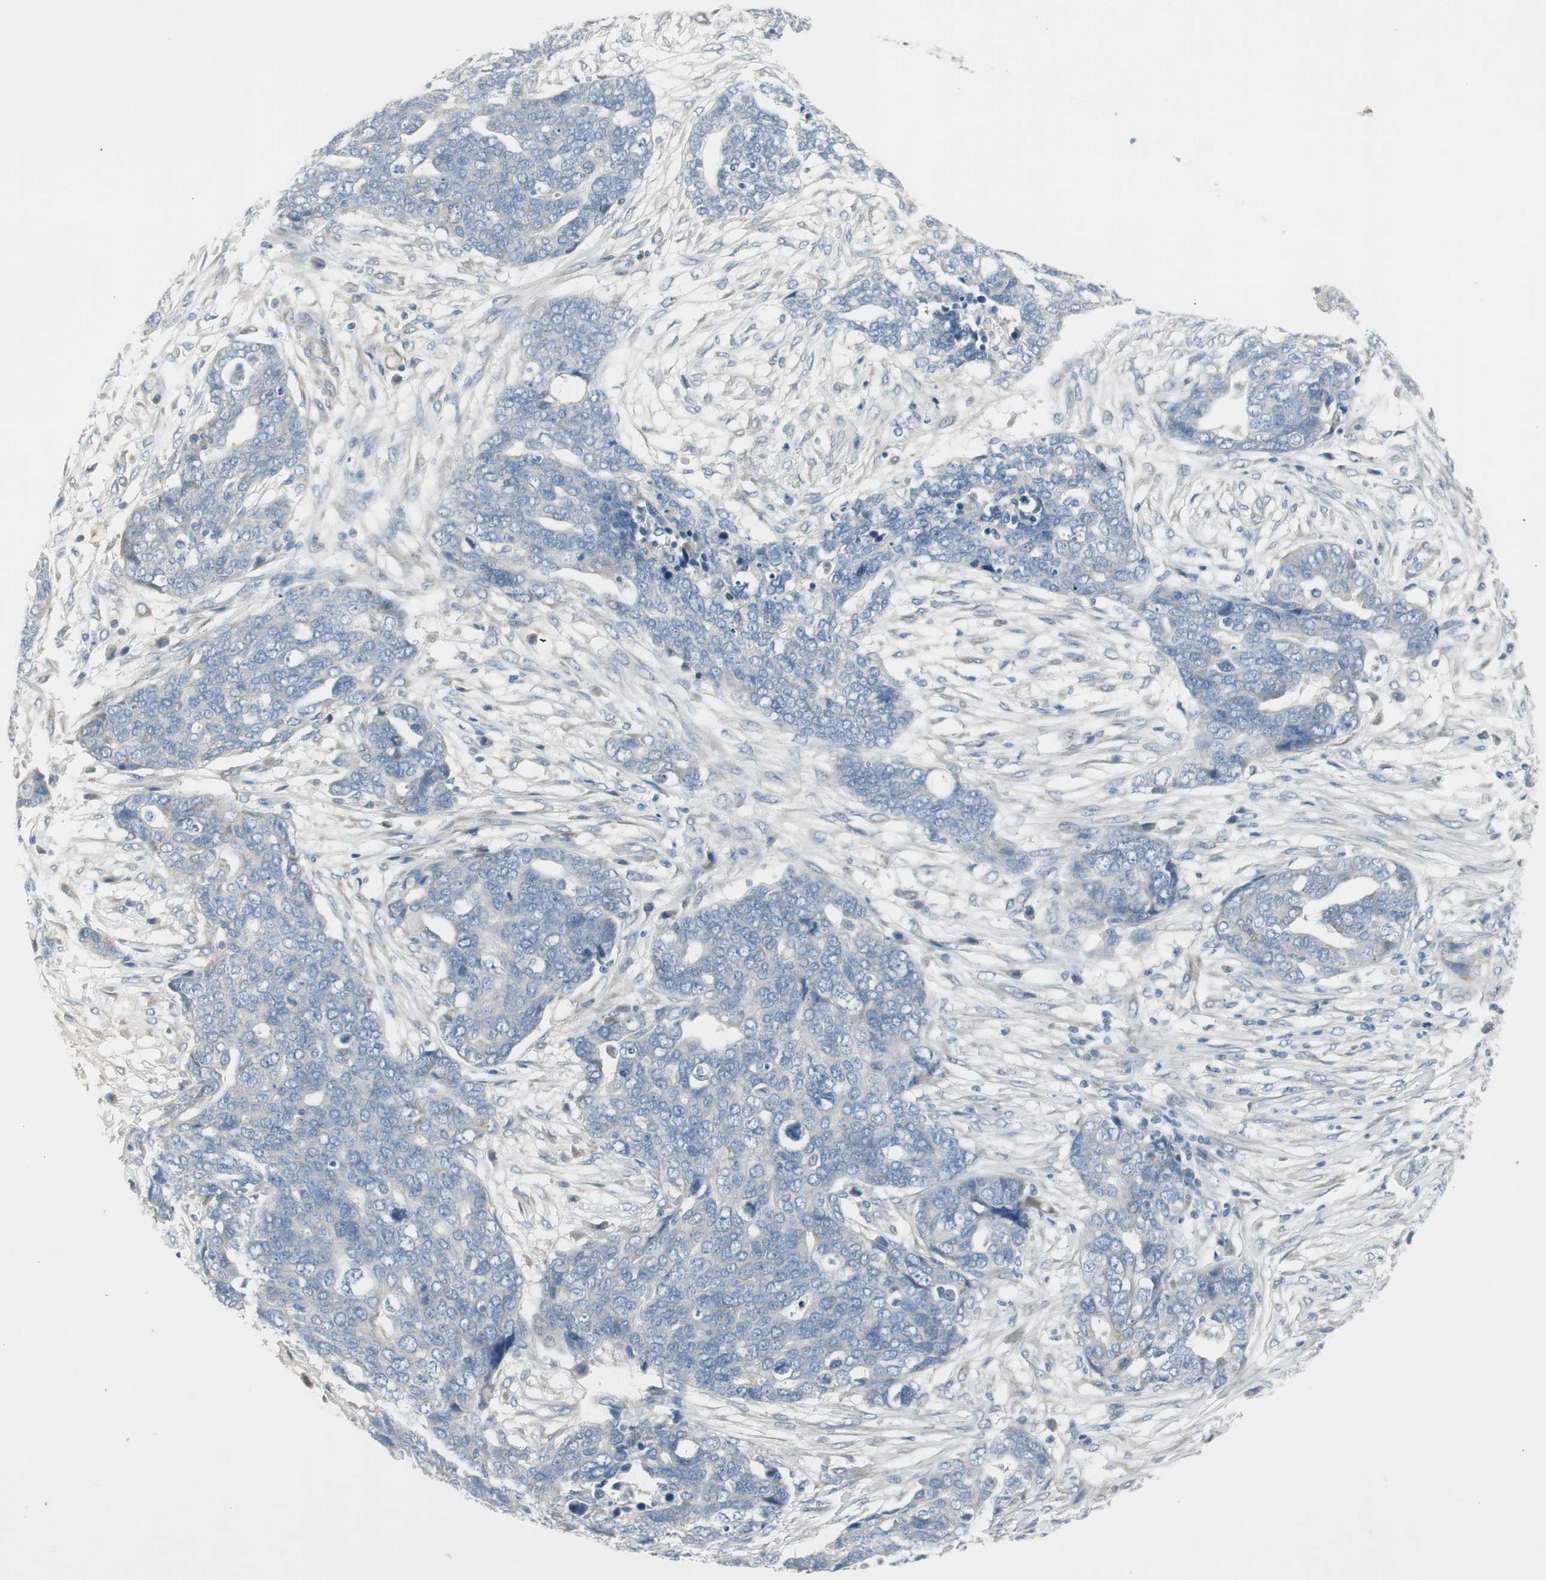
{"staining": {"intensity": "weak", "quantity": "<25%", "location": "cytoplasmic/membranous"}, "tissue": "ovarian cancer", "cell_type": "Tumor cells", "image_type": "cancer", "snomed": [{"axis": "morphology", "description": "Normal tissue, NOS"}, {"axis": "morphology", "description": "Cystadenocarcinoma, serous, NOS"}, {"axis": "topography", "description": "Fallopian tube"}, {"axis": "topography", "description": "Ovary"}], "caption": "This is an IHC photomicrograph of ovarian cancer. There is no expression in tumor cells.", "gene": "MAPRE3", "patient": {"sex": "female", "age": 56}}